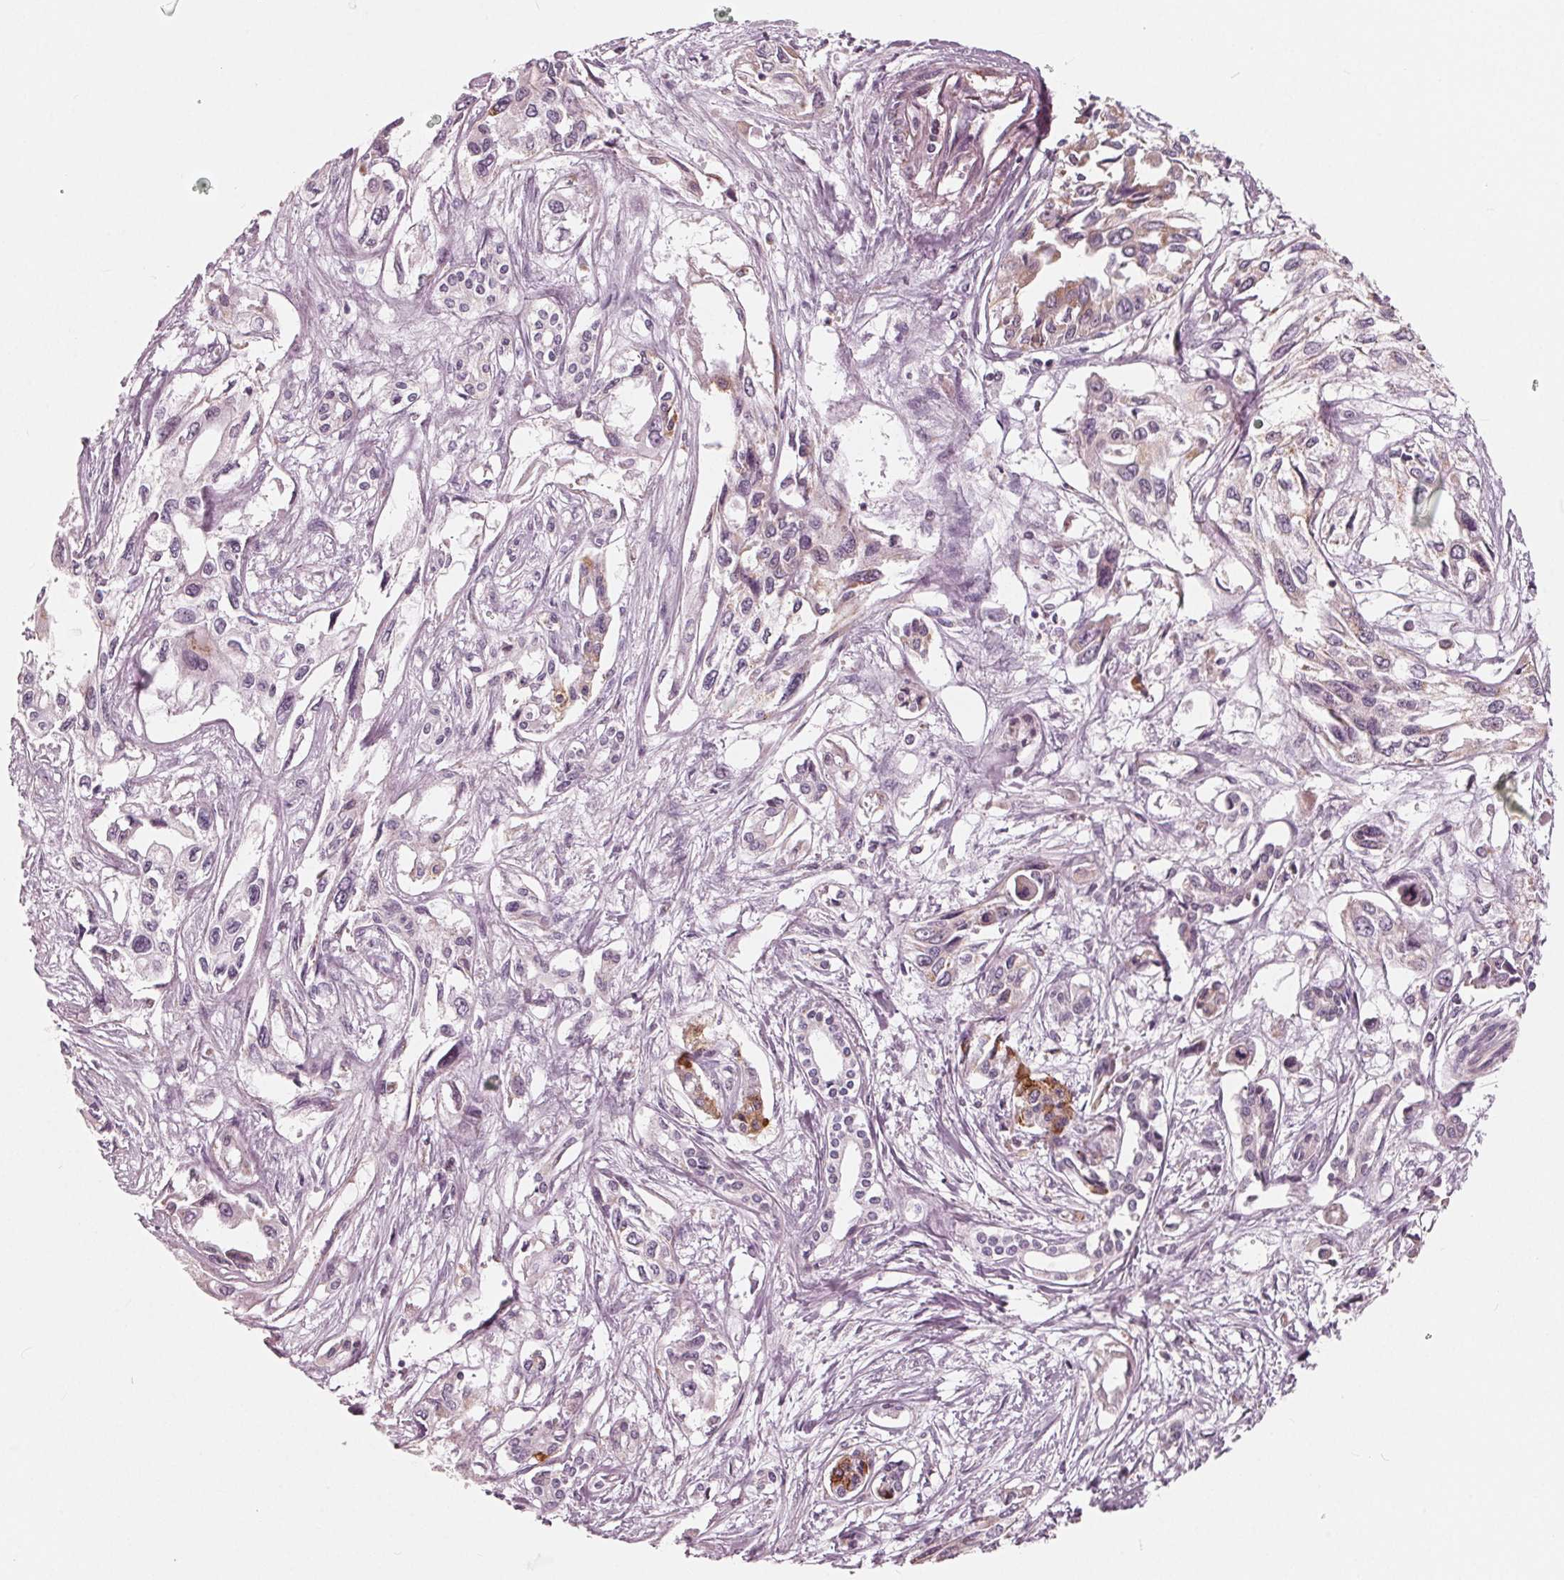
{"staining": {"intensity": "moderate", "quantity": "<25%", "location": "cytoplasmic/membranous"}, "tissue": "pancreatic cancer", "cell_type": "Tumor cells", "image_type": "cancer", "snomed": [{"axis": "morphology", "description": "Adenocarcinoma, NOS"}, {"axis": "topography", "description": "Pancreas"}], "caption": "Protein expression analysis of human pancreatic cancer (adenocarcinoma) reveals moderate cytoplasmic/membranous positivity in approximately <25% of tumor cells.", "gene": "DCAF4L2", "patient": {"sex": "female", "age": 55}}